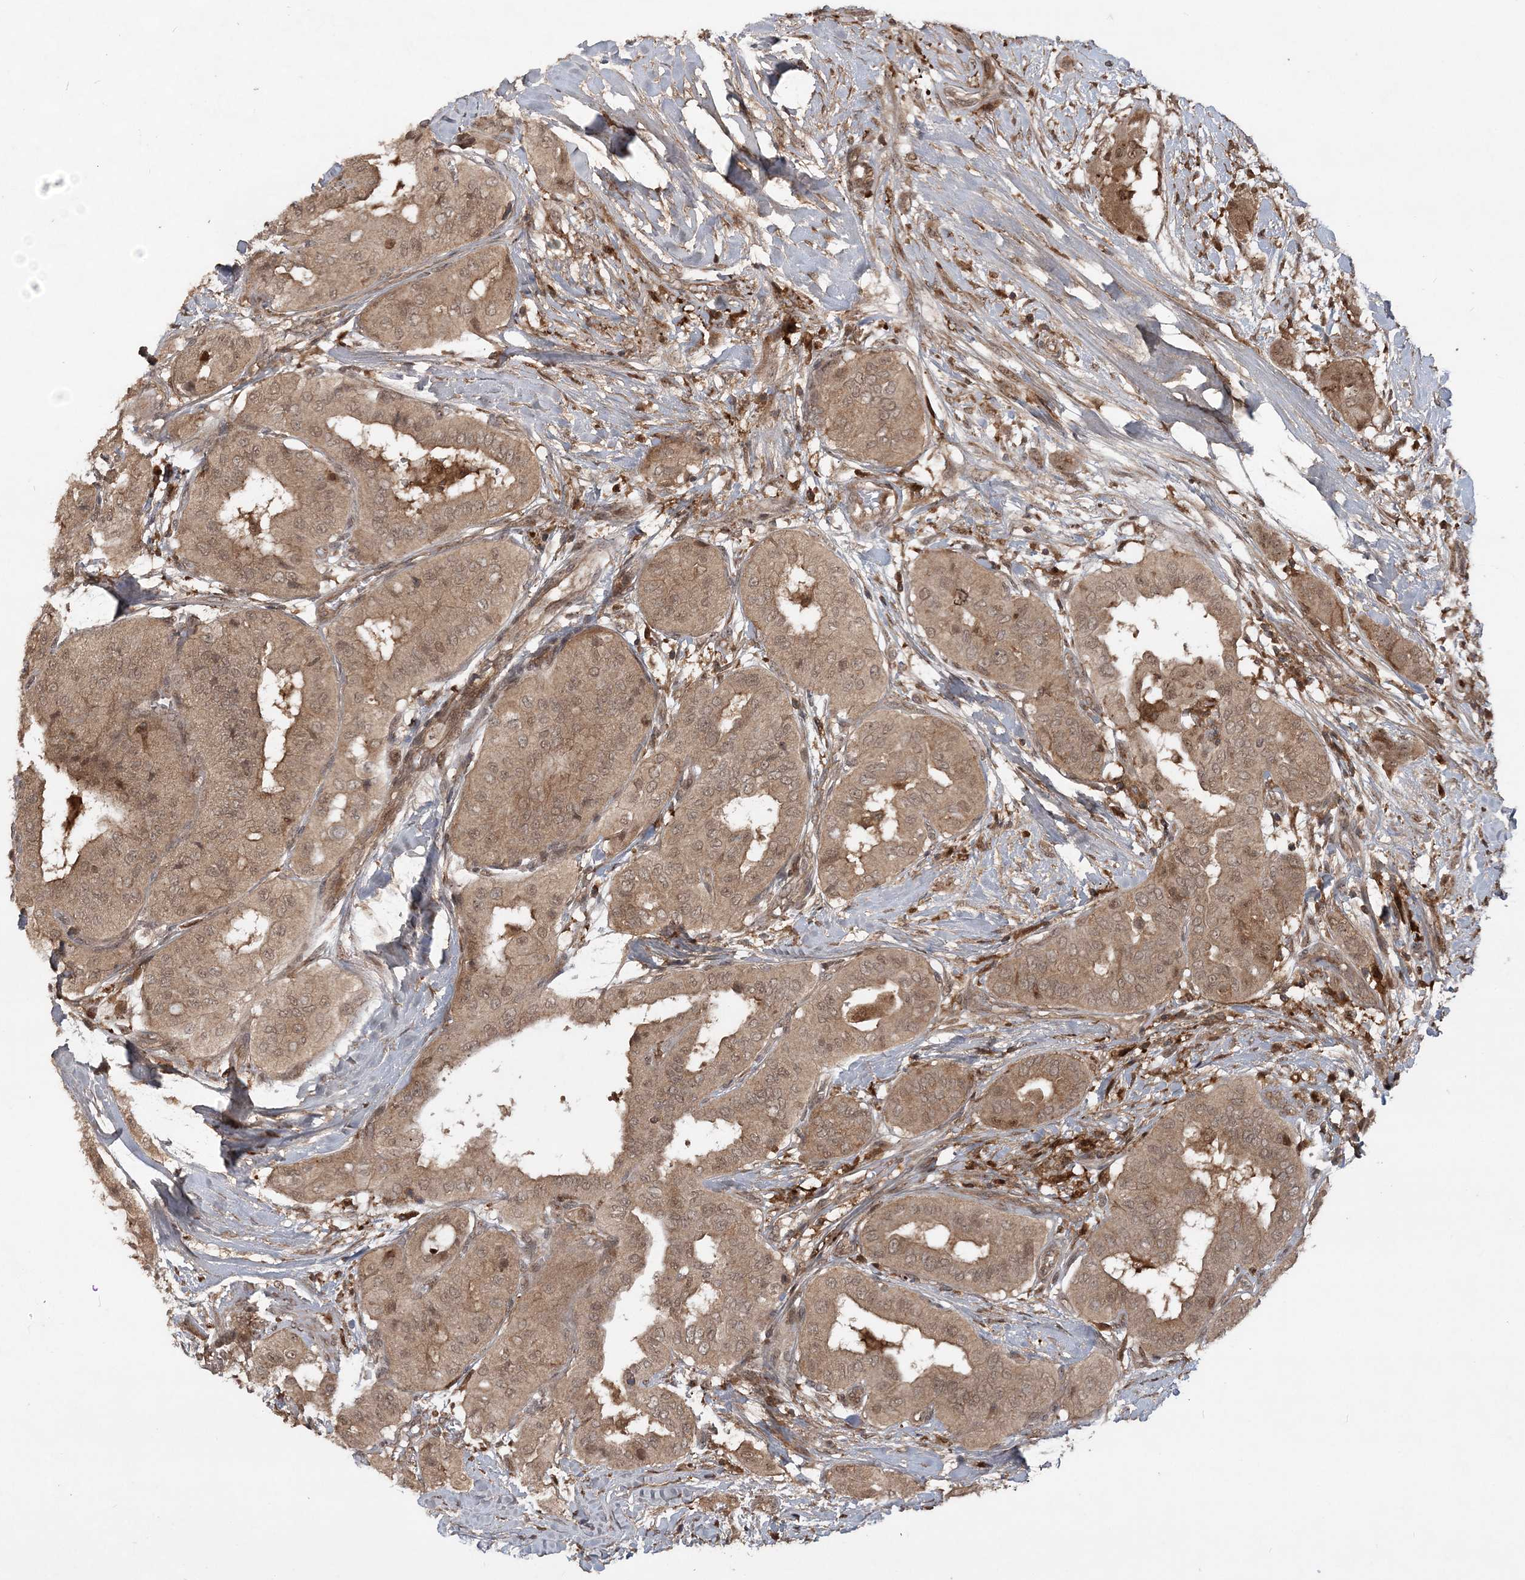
{"staining": {"intensity": "moderate", "quantity": ">75%", "location": "cytoplasmic/membranous,nuclear"}, "tissue": "thyroid cancer", "cell_type": "Tumor cells", "image_type": "cancer", "snomed": [{"axis": "morphology", "description": "Papillary adenocarcinoma, NOS"}, {"axis": "topography", "description": "Thyroid gland"}], "caption": "A brown stain shows moderate cytoplasmic/membranous and nuclear positivity of a protein in human thyroid cancer tumor cells. The staining was performed using DAB, with brown indicating positive protein expression. Nuclei are stained blue with hematoxylin.", "gene": "LACC1", "patient": {"sex": "female", "age": 59}}